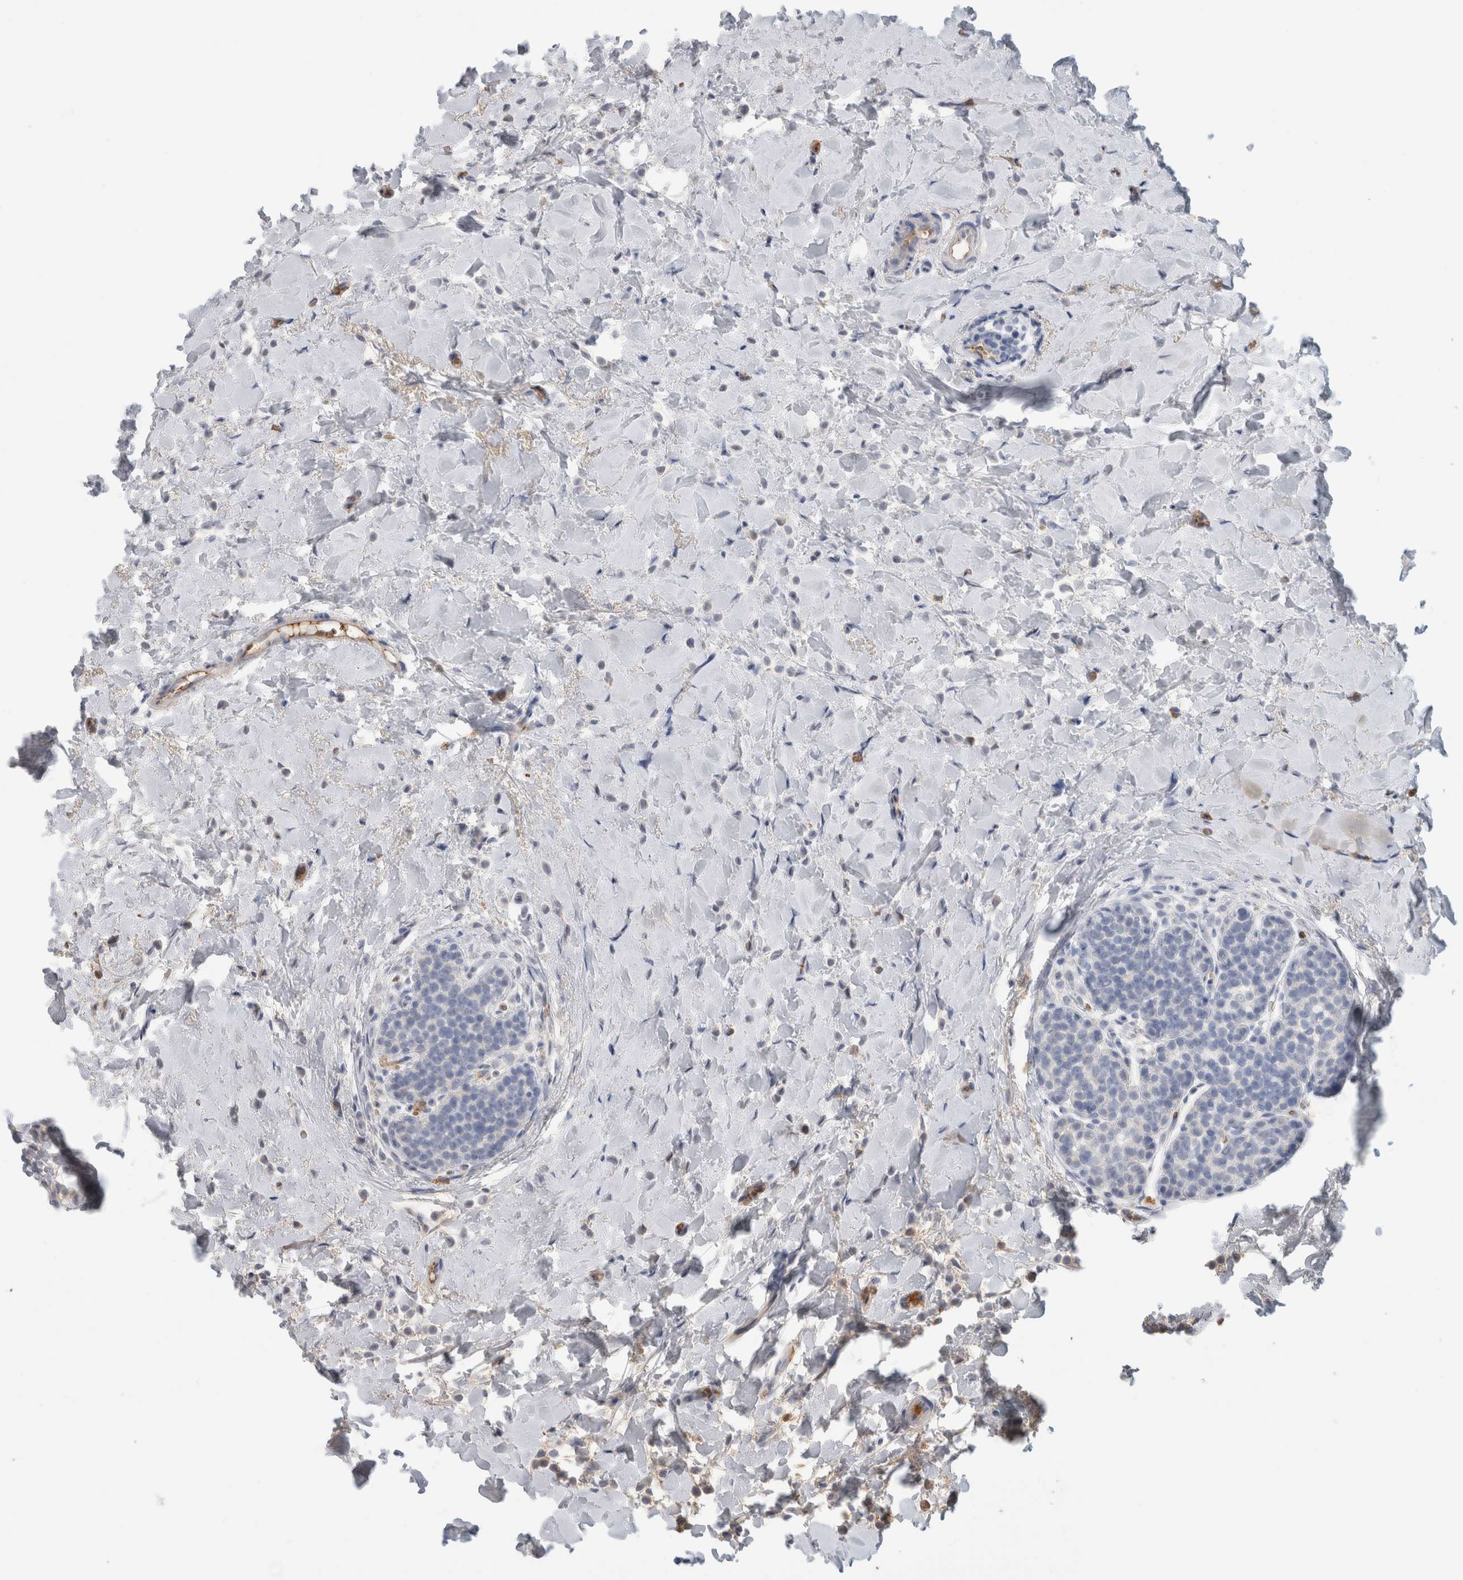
{"staining": {"intensity": "negative", "quantity": "none", "location": "none"}, "tissue": "breast cancer", "cell_type": "Tumor cells", "image_type": "cancer", "snomed": [{"axis": "morphology", "description": "Normal tissue, NOS"}, {"axis": "morphology", "description": "Lobular carcinoma"}, {"axis": "topography", "description": "Breast"}], "caption": "The micrograph exhibits no staining of tumor cells in breast cancer. (Brightfield microscopy of DAB (3,3'-diaminobenzidine) immunohistochemistry (IHC) at high magnification).", "gene": "CA1", "patient": {"sex": "female", "age": 50}}